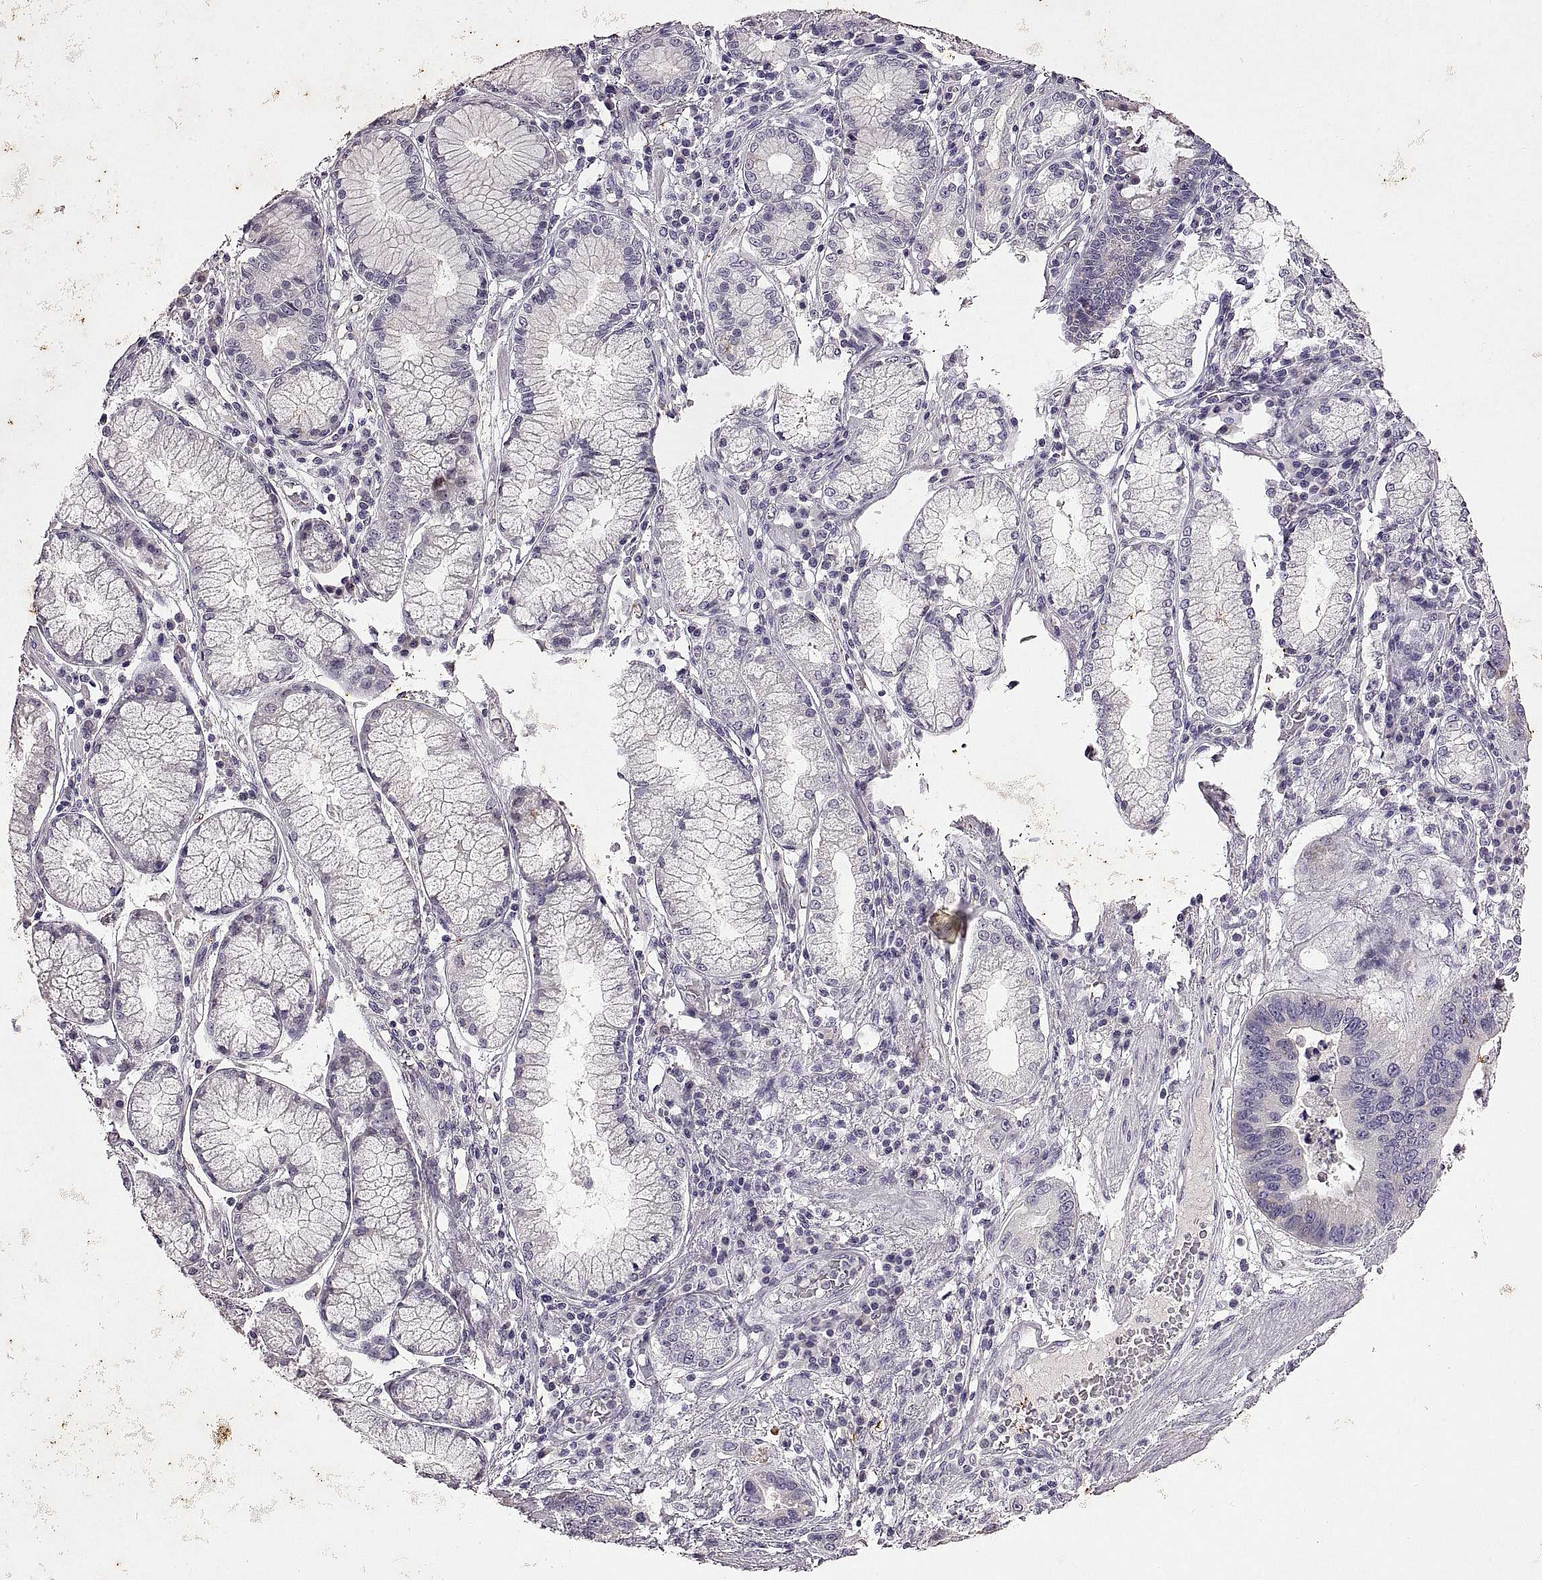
{"staining": {"intensity": "negative", "quantity": "none", "location": "none"}, "tissue": "stomach cancer", "cell_type": "Tumor cells", "image_type": "cancer", "snomed": [{"axis": "morphology", "description": "Adenocarcinoma, NOS"}, {"axis": "topography", "description": "Stomach"}], "caption": "DAB (3,3'-diaminobenzidine) immunohistochemical staining of adenocarcinoma (stomach) shows no significant positivity in tumor cells.", "gene": "DEFB136", "patient": {"sex": "male", "age": 84}}